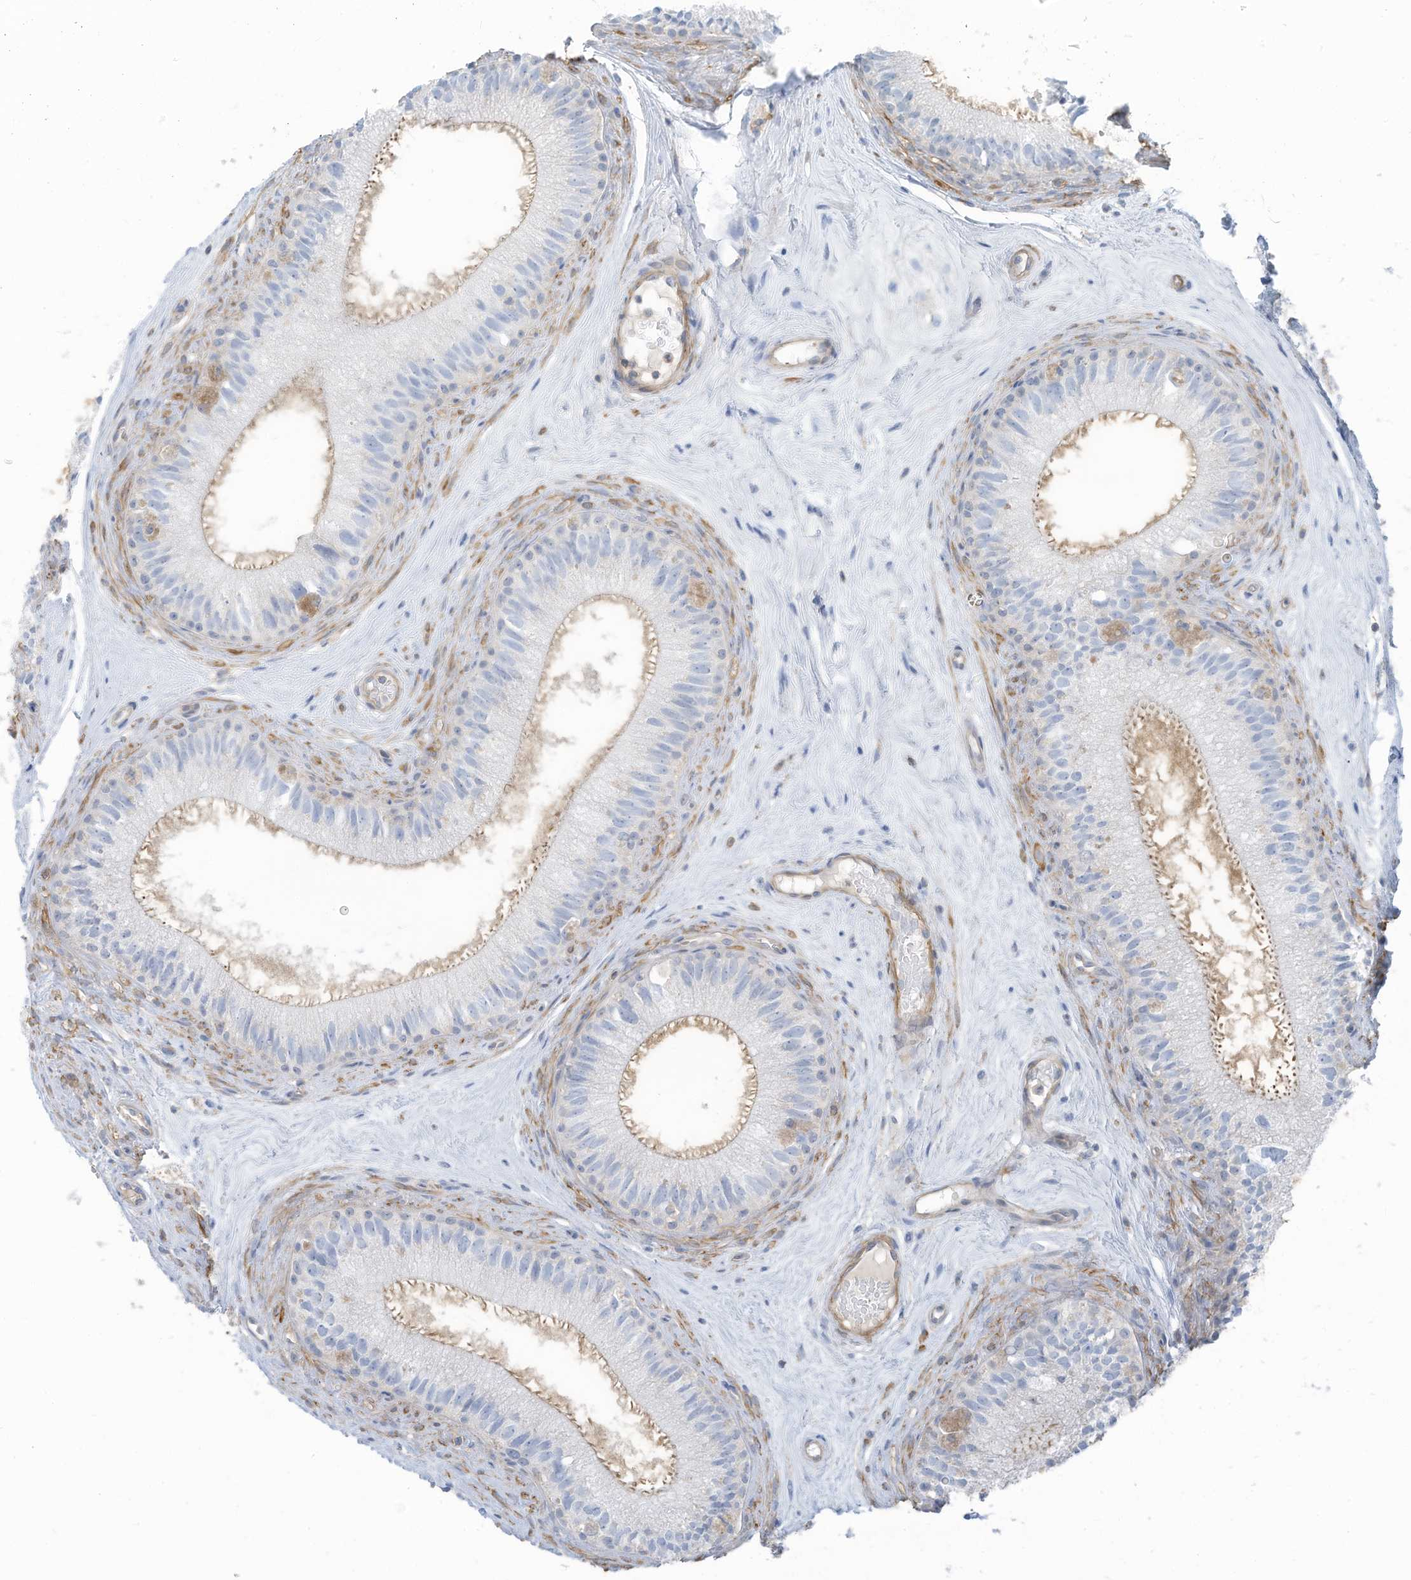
{"staining": {"intensity": "moderate", "quantity": ">75%", "location": "cytoplasmic/membranous"}, "tissue": "epididymis", "cell_type": "Glandular cells", "image_type": "normal", "snomed": [{"axis": "morphology", "description": "Normal tissue, NOS"}, {"axis": "topography", "description": "Epididymis"}], "caption": "Immunohistochemical staining of normal human epididymis reveals medium levels of moderate cytoplasmic/membranous staining in about >75% of glandular cells.", "gene": "ZNF846", "patient": {"sex": "male", "age": 71}}